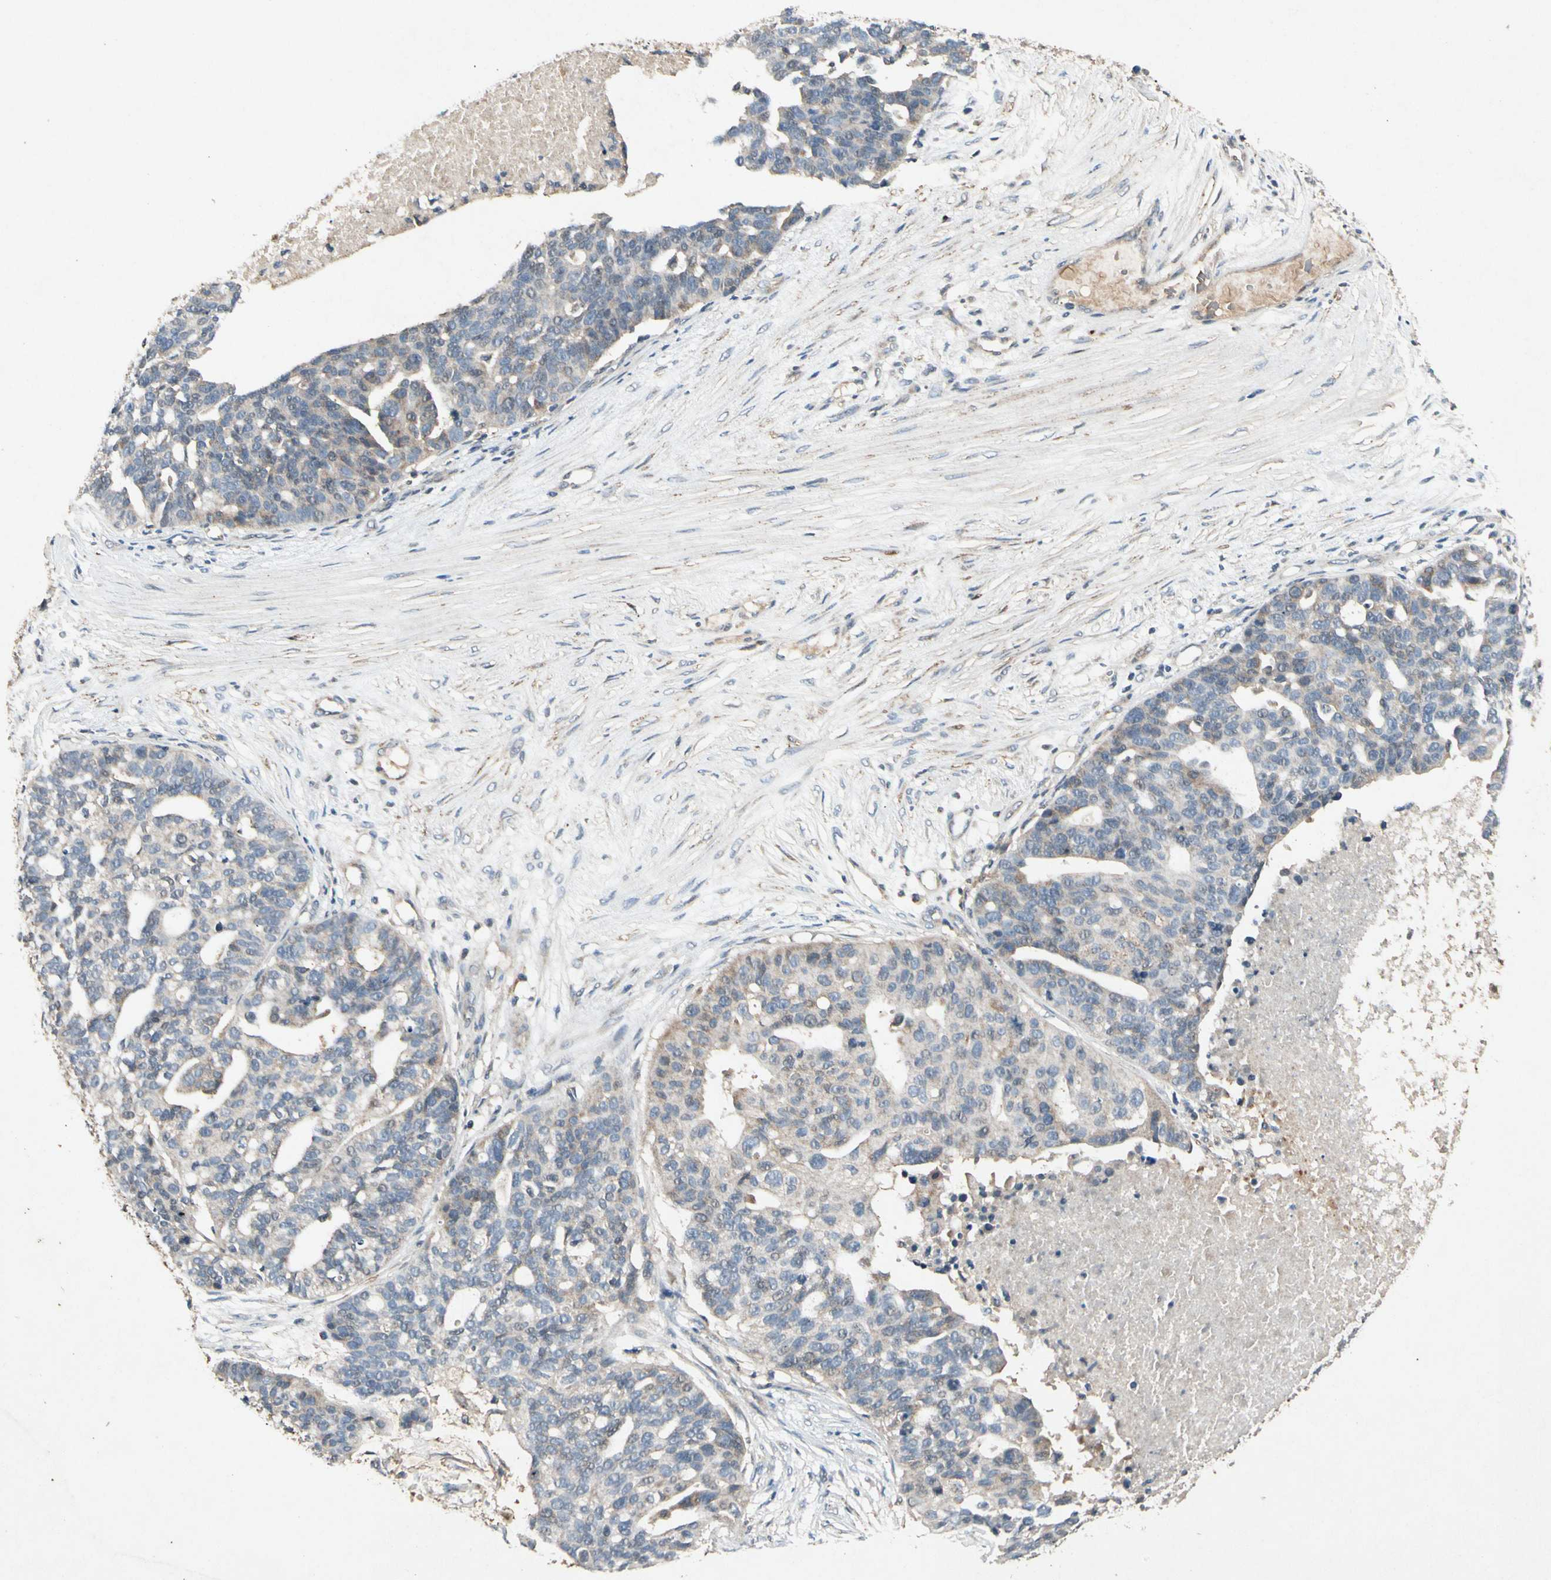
{"staining": {"intensity": "weak", "quantity": "<25%", "location": "cytoplasmic/membranous"}, "tissue": "ovarian cancer", "cell_type": "Tumor cells", "image_type": "cancer", "snomed": [{"axis": "morphology", "description": "Cystadenocarcinoma, serous, NOS"}, {"axis": "topography", "description": "Ovary"}], "caption": "There is no significant expression in tumor cells of serous cystadenocarcinoma (ovarian).", "gene": "GPLD1", "patient": {"sex": "female", "age": 59}}